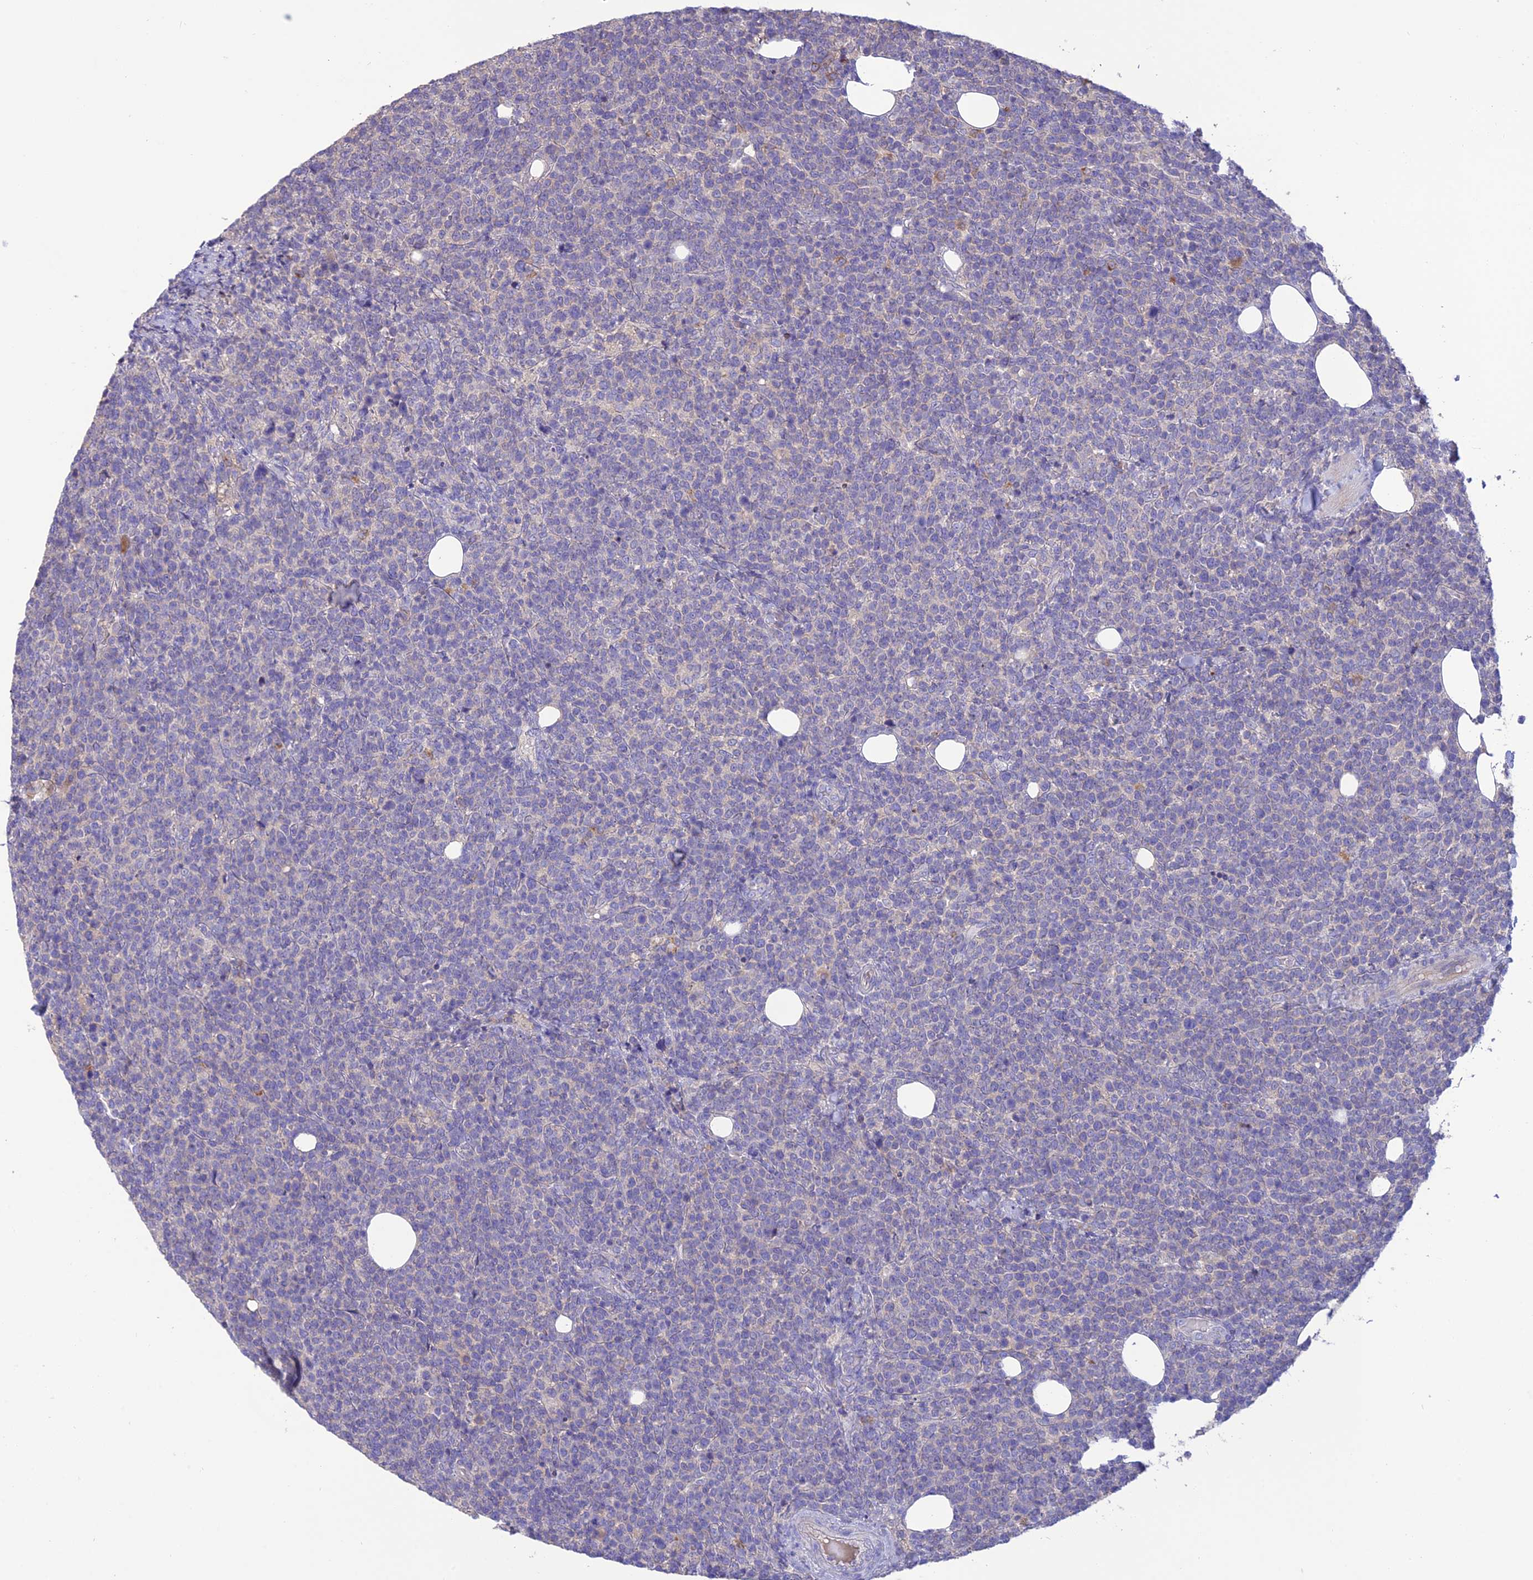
{"staining": {"intensity": "negative", "quantity": "none", "location": "none"}, "tissue": "lymphoma", "cell_type": "Tumor cells", "image_type": "cancer", "snomed": [{"axis": "morphology", "description": "Malignant lymphoma, non-Hodgkin's type, High grade"}, {"axis": "topography", "description": "Lymph node"}], "caption": "Tumor cells show no significant protein expression in malignant lymphoma, non-Hodgkin's type (high-grade).", "gene": "SFT2D2", "patient": {"sex": "male", "age": 61}}